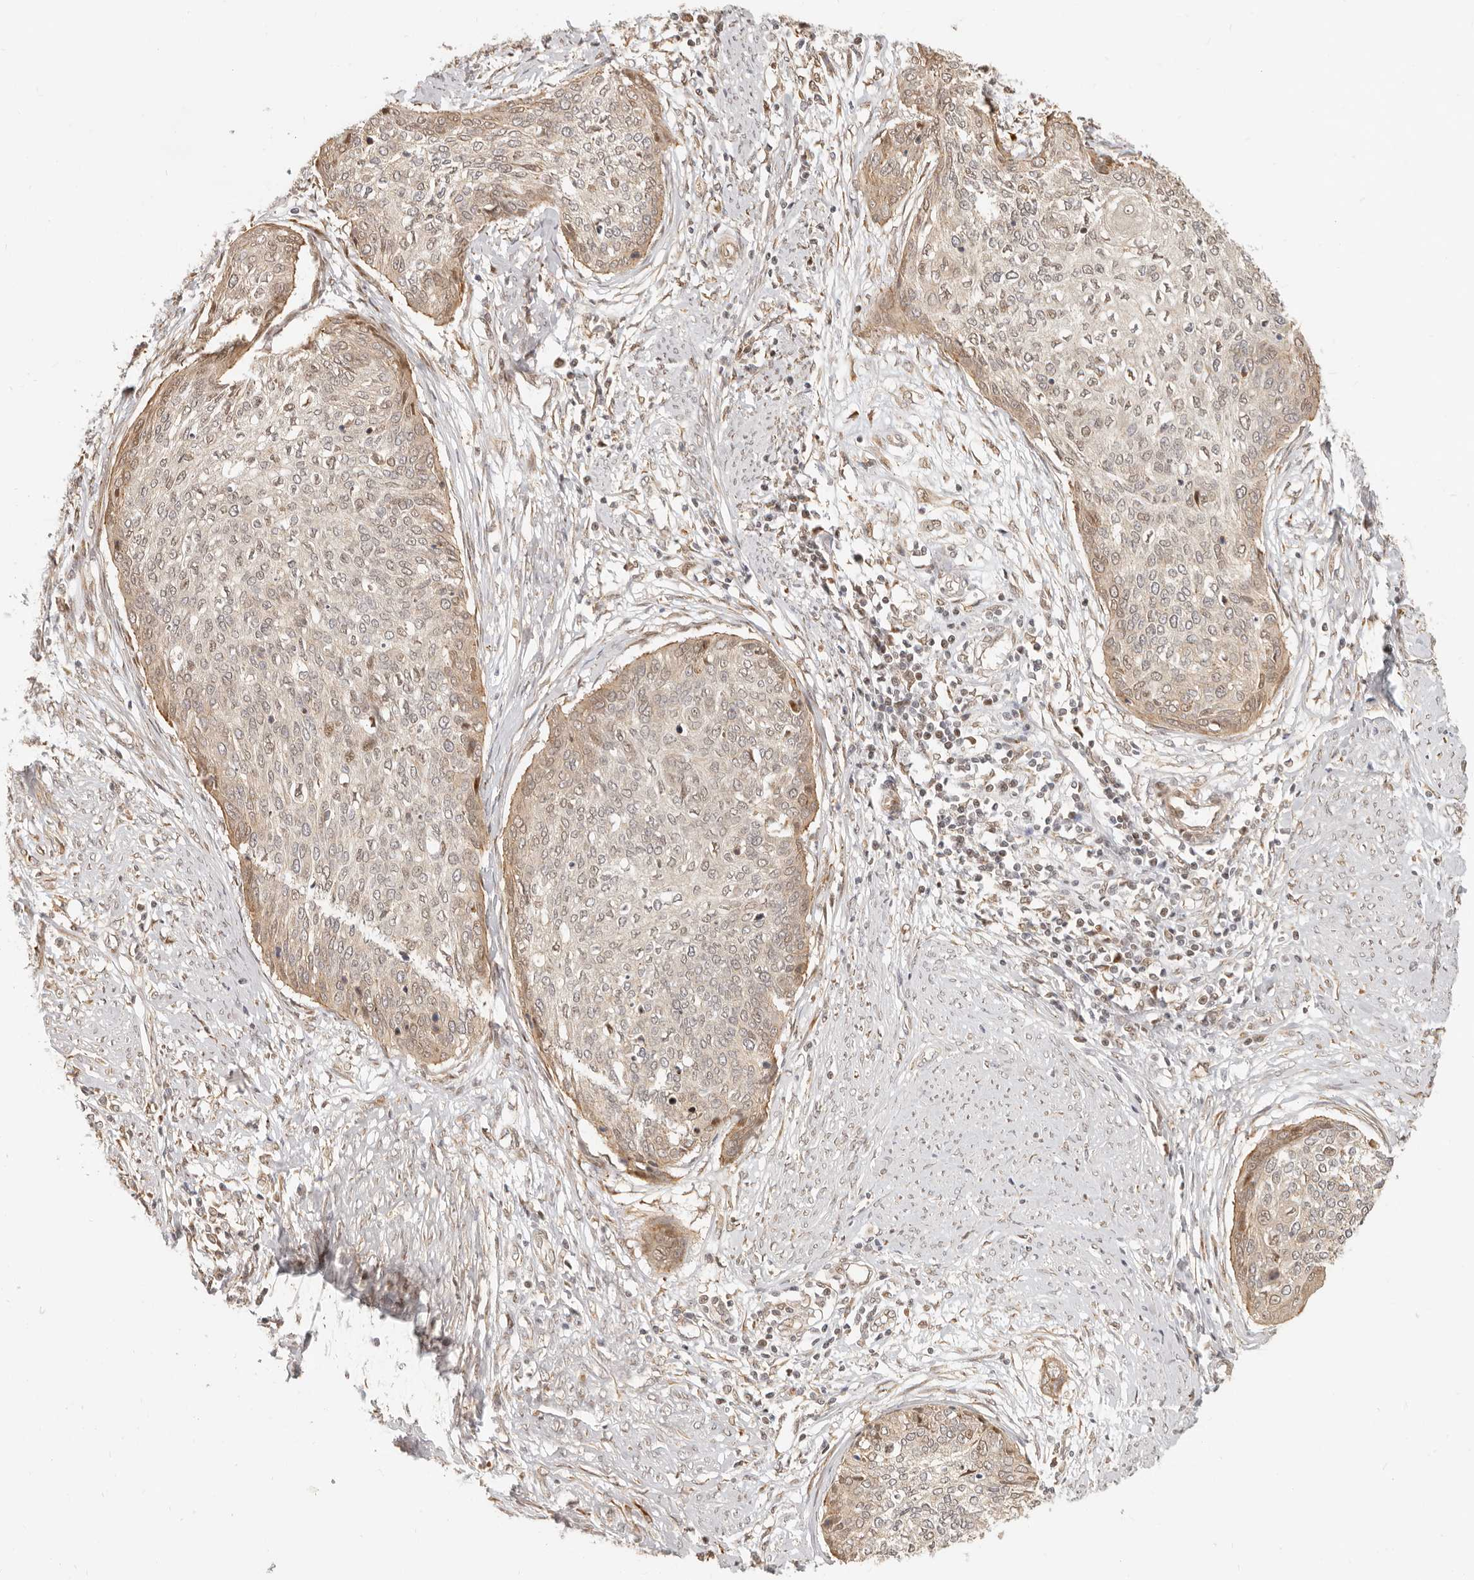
{"staining": {"intensity": "weak", "quantity": "<25%", "location": "cytoplasmic/membranous"}, "tissue": "cervical cancer", "cell_type": "Tumor cells", "image_type": "cancer", "snomed": [{"axis": "morphology", "description": "Squamous cell carcinoma, NOS"}, {"axis": "topography", "description": "Cervix"}], "caption": "There is no significant positivity in tumor cells of squamous cell carcinoma (cervical).", "gene": "TUFT1", "patient": {"sex": "female", "age": 37}}